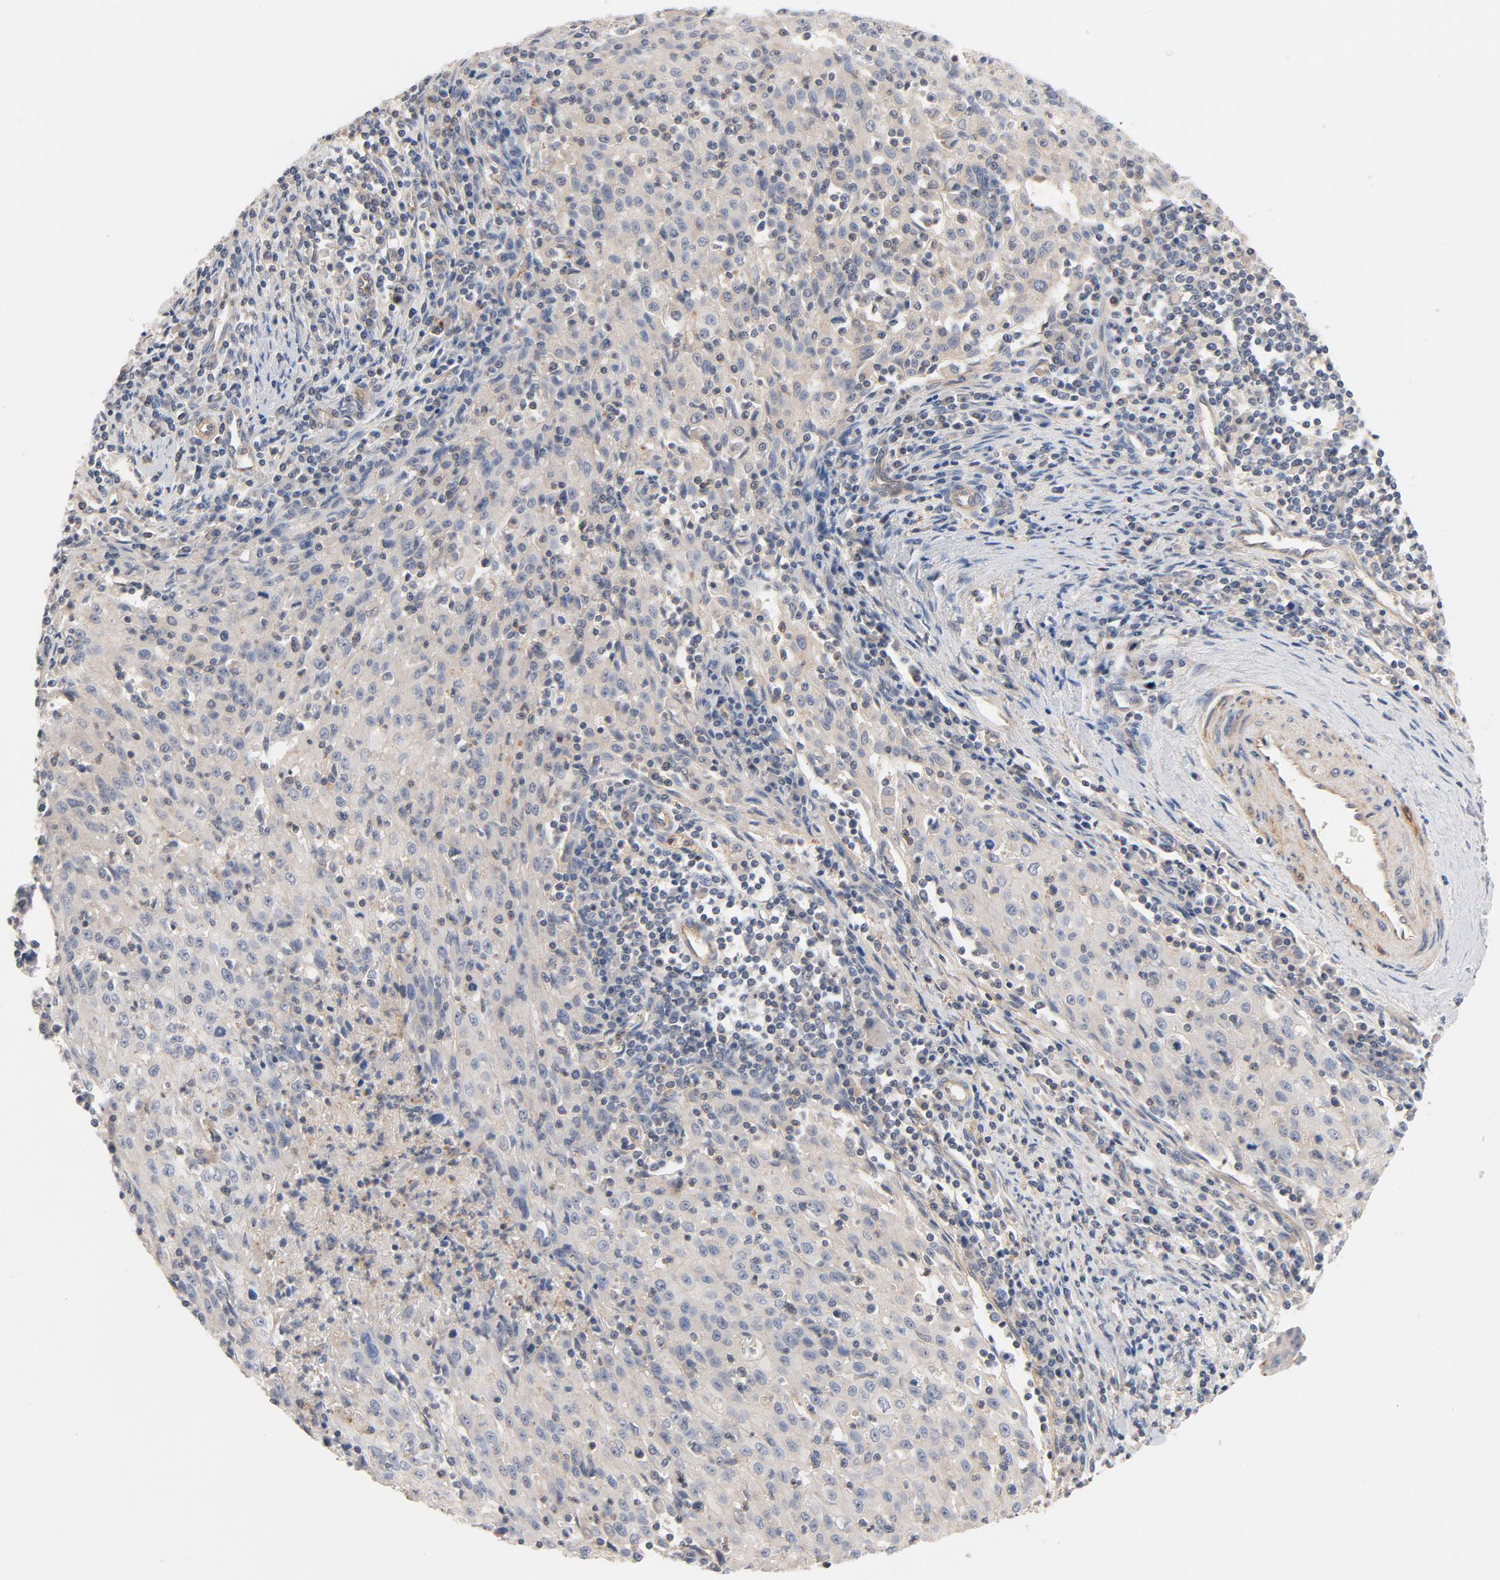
{"staining": {"intensity": "weak", "quantity": ">75%", "location": "cytoplasmic/membranous"}, "tissue": "cervical cancer", "cell_type": "Tumor cells", "image_type": "cancer", "snomed": [{"axis": "morphology", "description": "Squamous cell carcinoma, NOS"}, {"axis": "topography", "description": "Cervix"}], "caption": "High-power microscopy captured an immunohistochemistry image of cervical squamous cell carcinoma, revealing weak cytoplasmic/membranous staining in about >75% of tumor cells.", "gene": "STRN3", "patient": {"sex": "female", "age": 27}}